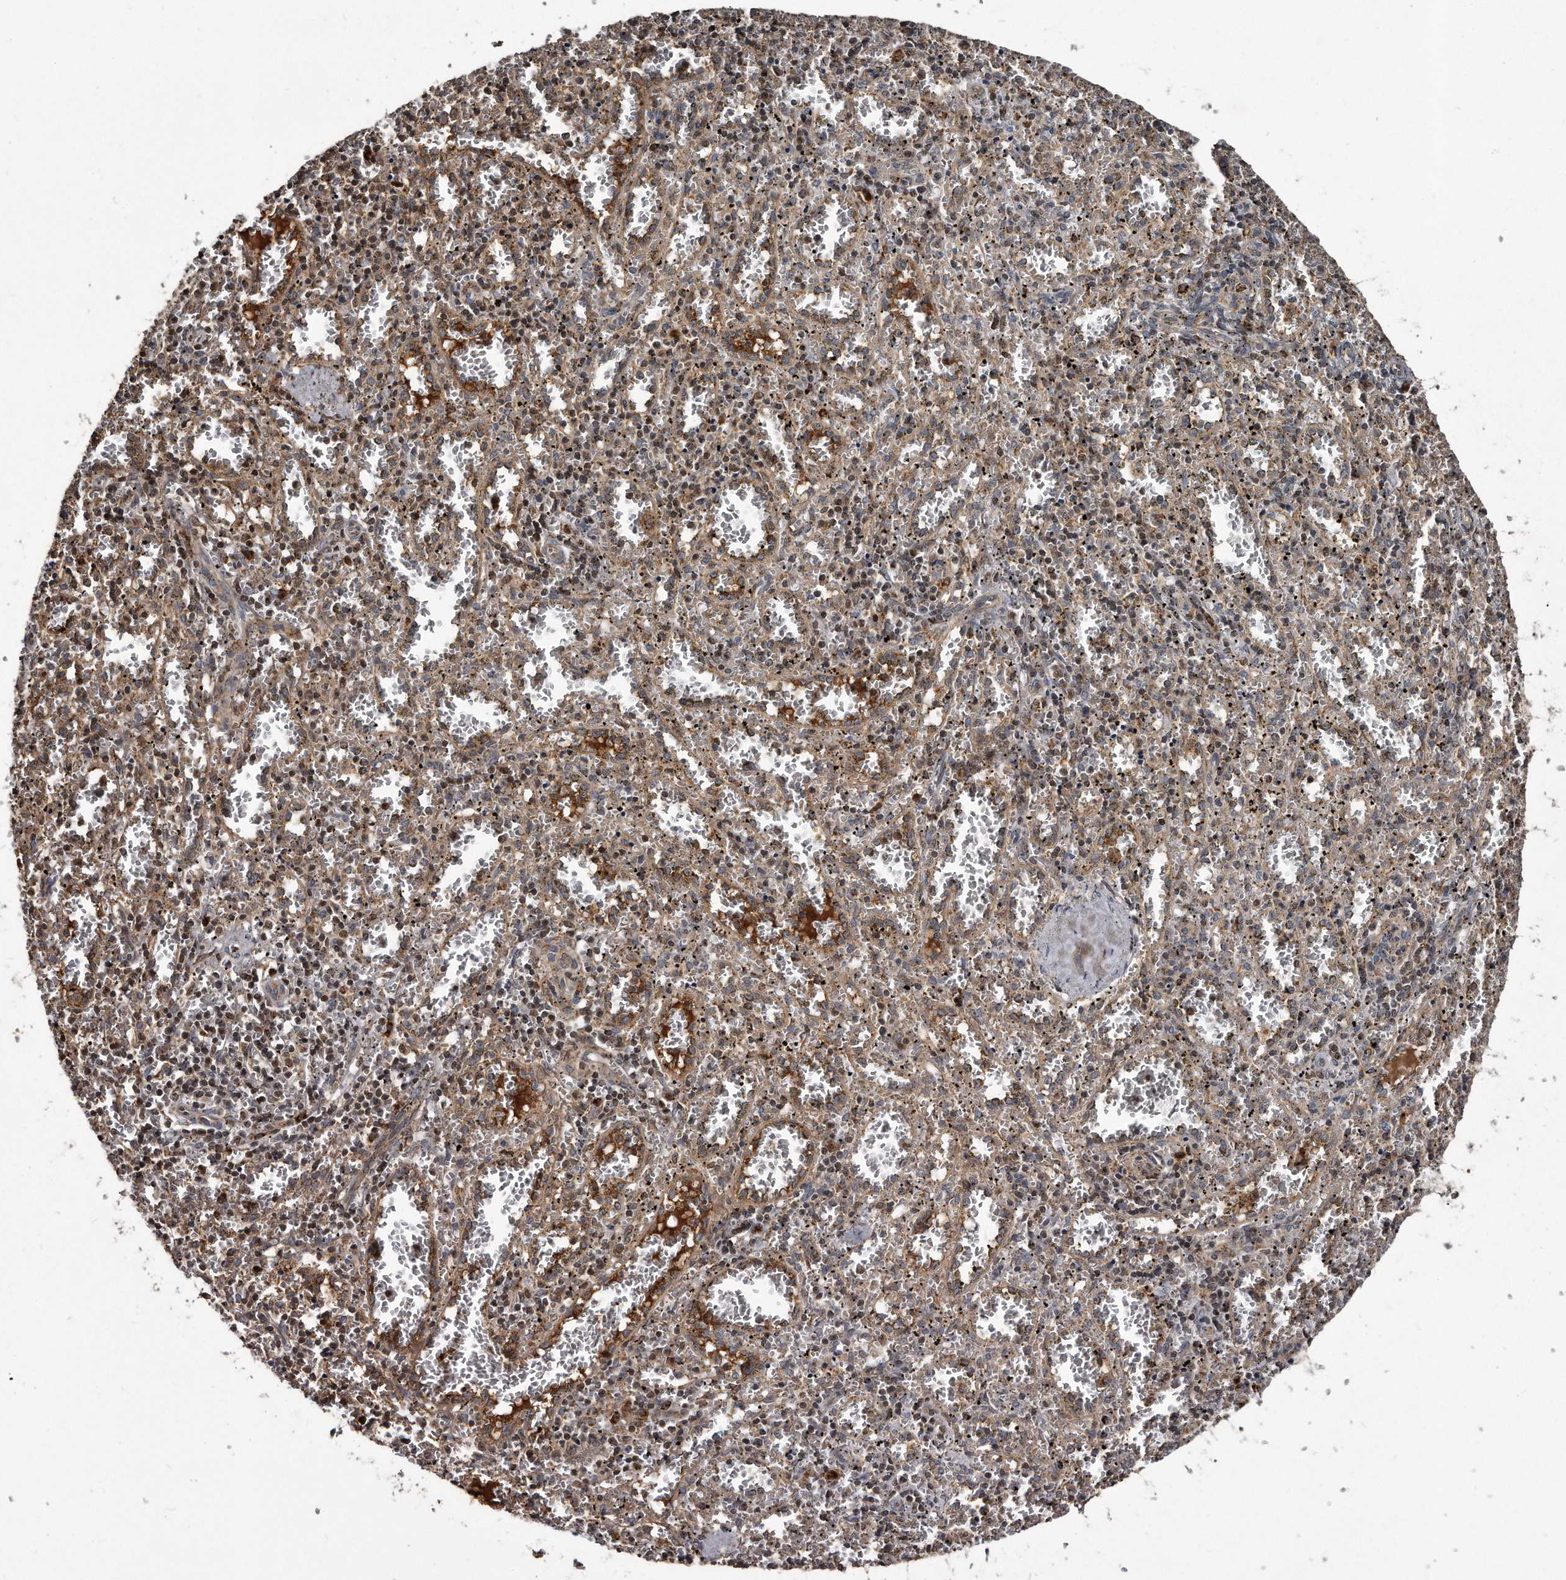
{"staining": {"intensity": "moderate", "quantity": "<25%", "location": "cytoplasmic/membranous"}, "tissue": "spleen", "cell_type": "Cells in red pulp", "image_type": "normal", "snomed": [{"axis": "morphology", "description": "Normal tissue, NOS"}, {"axis": "topography", "description": "Spleen"}], "caption": "Immunohistochemistry (IHC) (DAB) staining of benign human spleen shows moderate cytoplasmic/membranous protein staining in approximately <25% of cells in red pulp.", "gene": "FAM136A", "patient": {"sex": "male", "age": 11}}